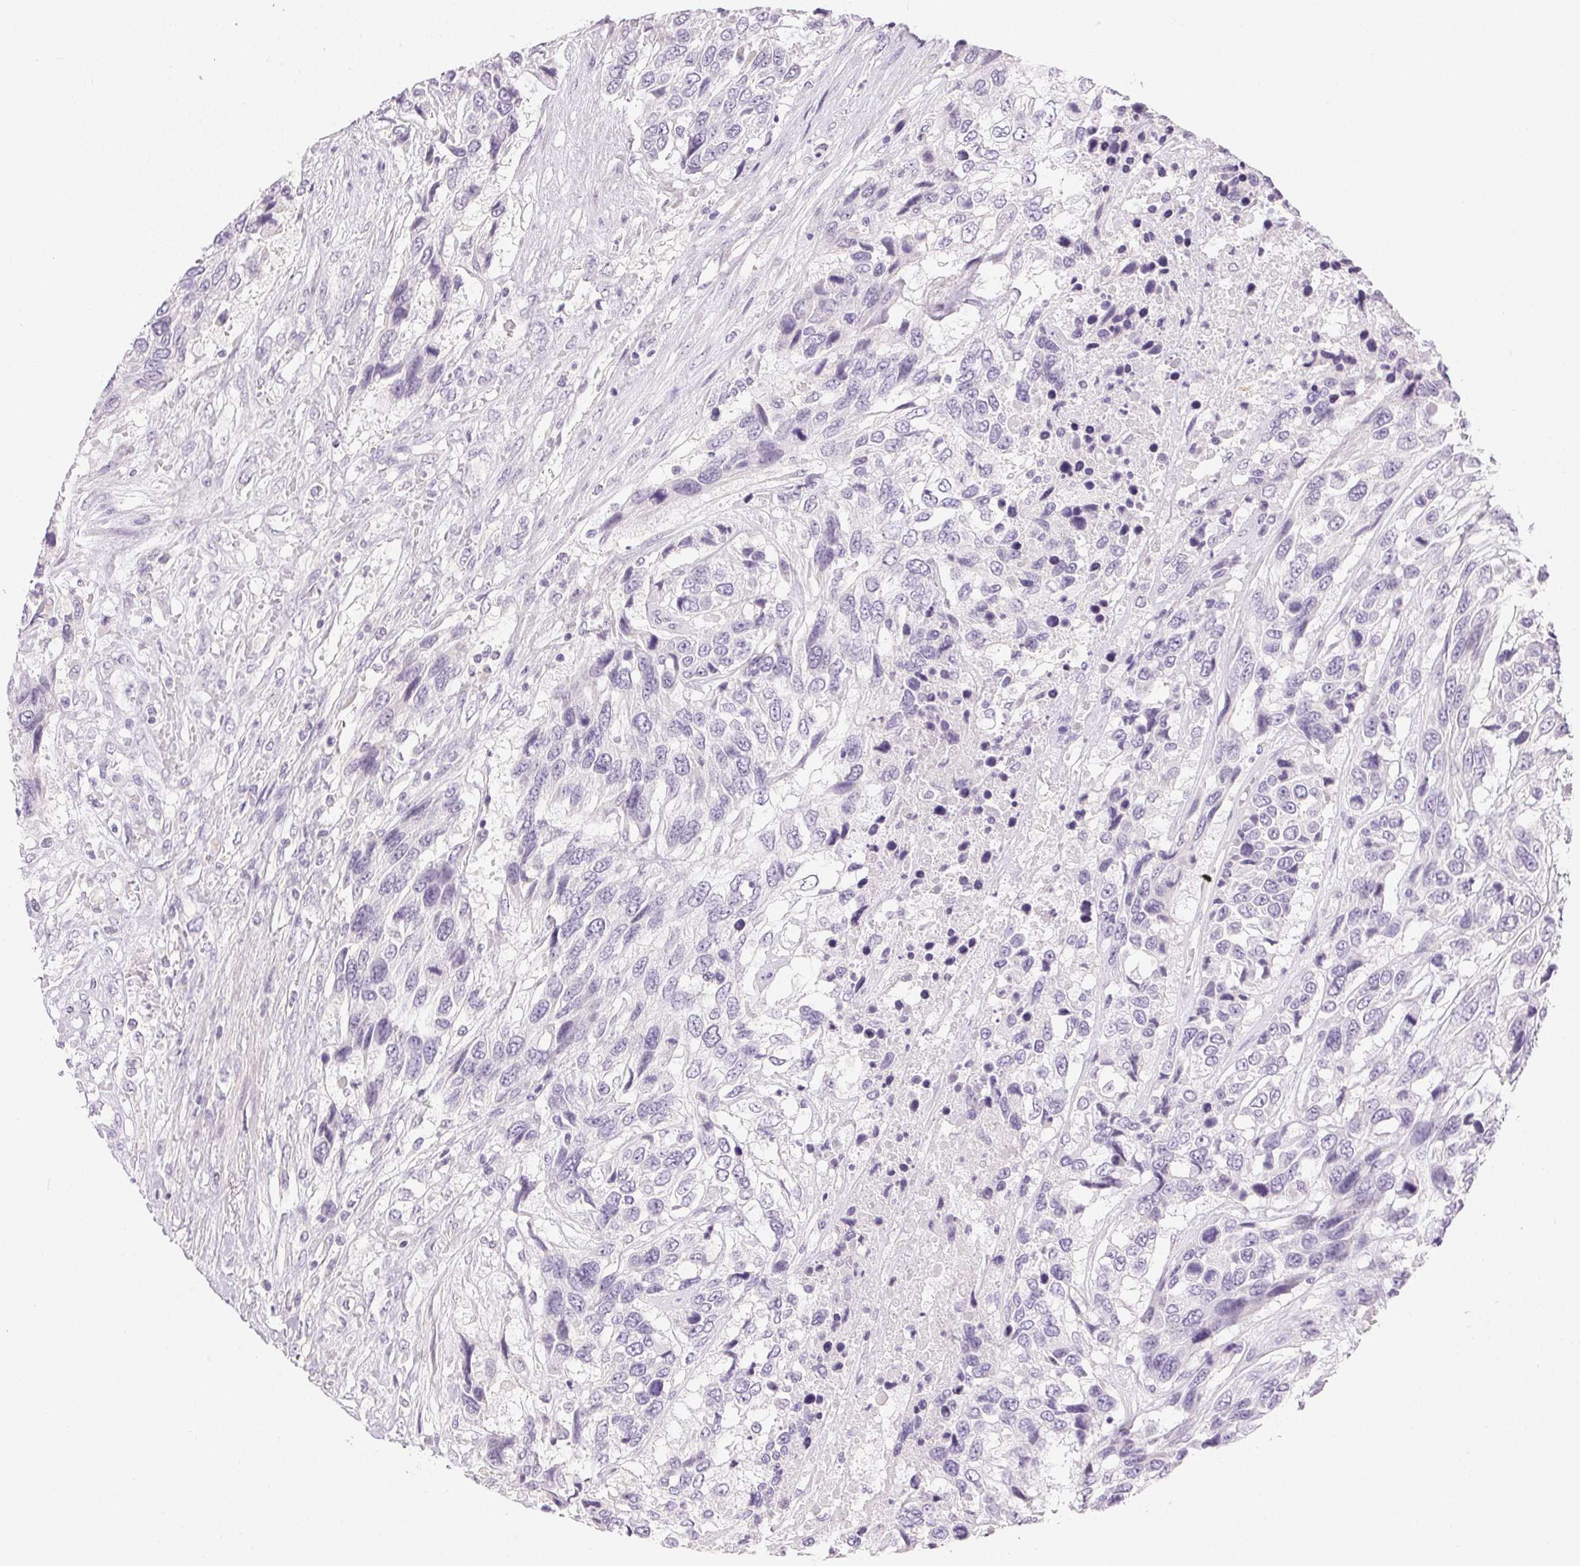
{"staining": {"intensity": "negative", "quantity": "none", "location": "none"}, "tissue": "urothelial cancer", "cell_type": "Tumor cells", "image_type": "cancer", "snomed": [{"axis": "morphology", "description": "Urothelial carcinoma, High grade"}, {"axis": "topography", "description": "Urinary bladder"}], "caption": "This micrograph is of urothelial carcinoma (high-grade) stained with IHC to label a protein in brown with the nuclei are counter-stained blue. There is no staining in tumor cells.", "gene": "MIOX", "patient": {"sex": "female", "age": 70}}